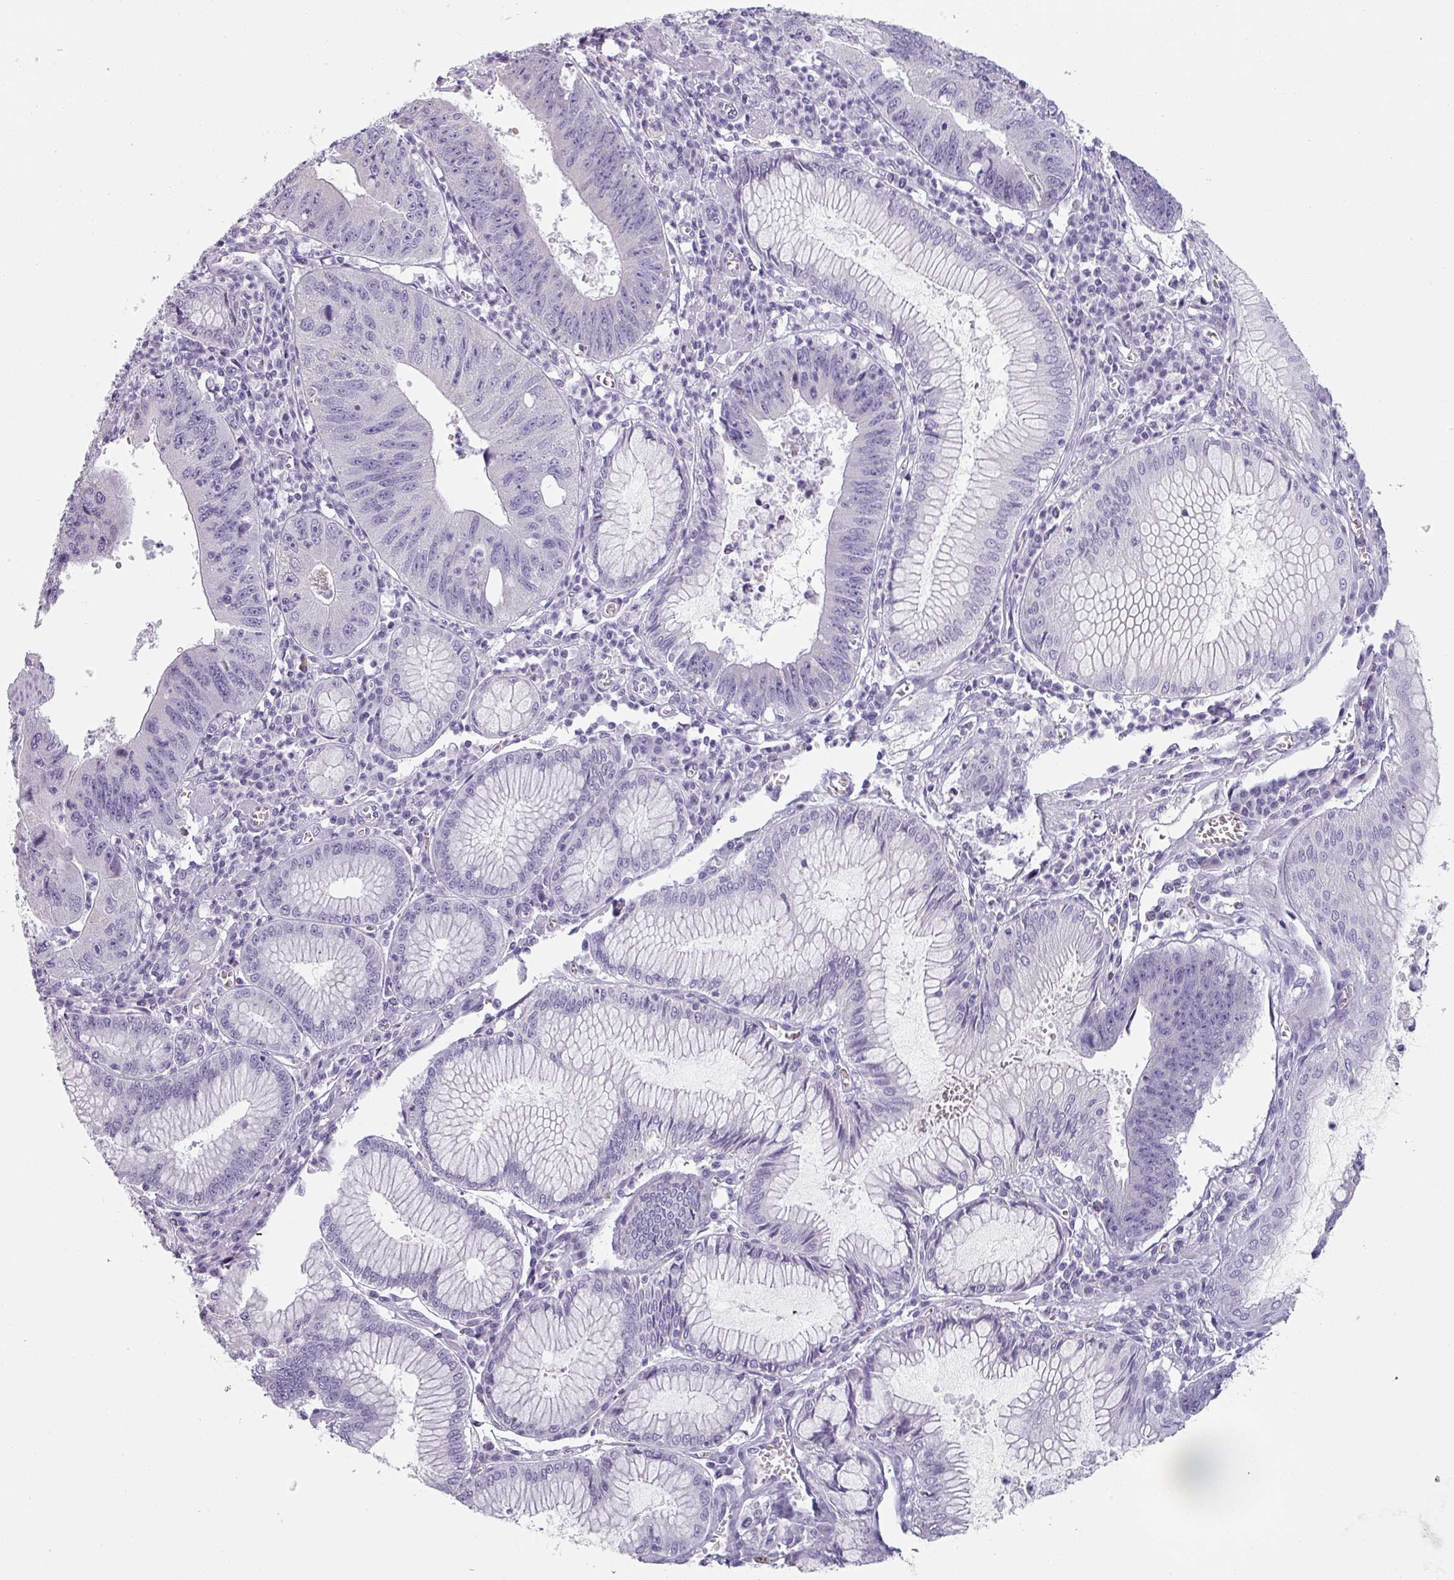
{"staining": {"intensity": "negative", "quantity": "none", "location": "none"}, "tissue": "stomach cancer", "cell_type": "Tumor cells", "image_type": "cancer", "snomed": [{"axis": "morphology", "description": "Adenocarcinoma, NOS"}, {"axis": "topography", "description": "Stomach"}], "caption": "An immunohistochemistry histopathology image of stomach cancer (adenocarcinoma) is shown. There is no staining in tumor cells of stomach cancer (adenocarcinoma).", "gene": "SFTPA1", "patient": {"sex": "male", "age": 59}}